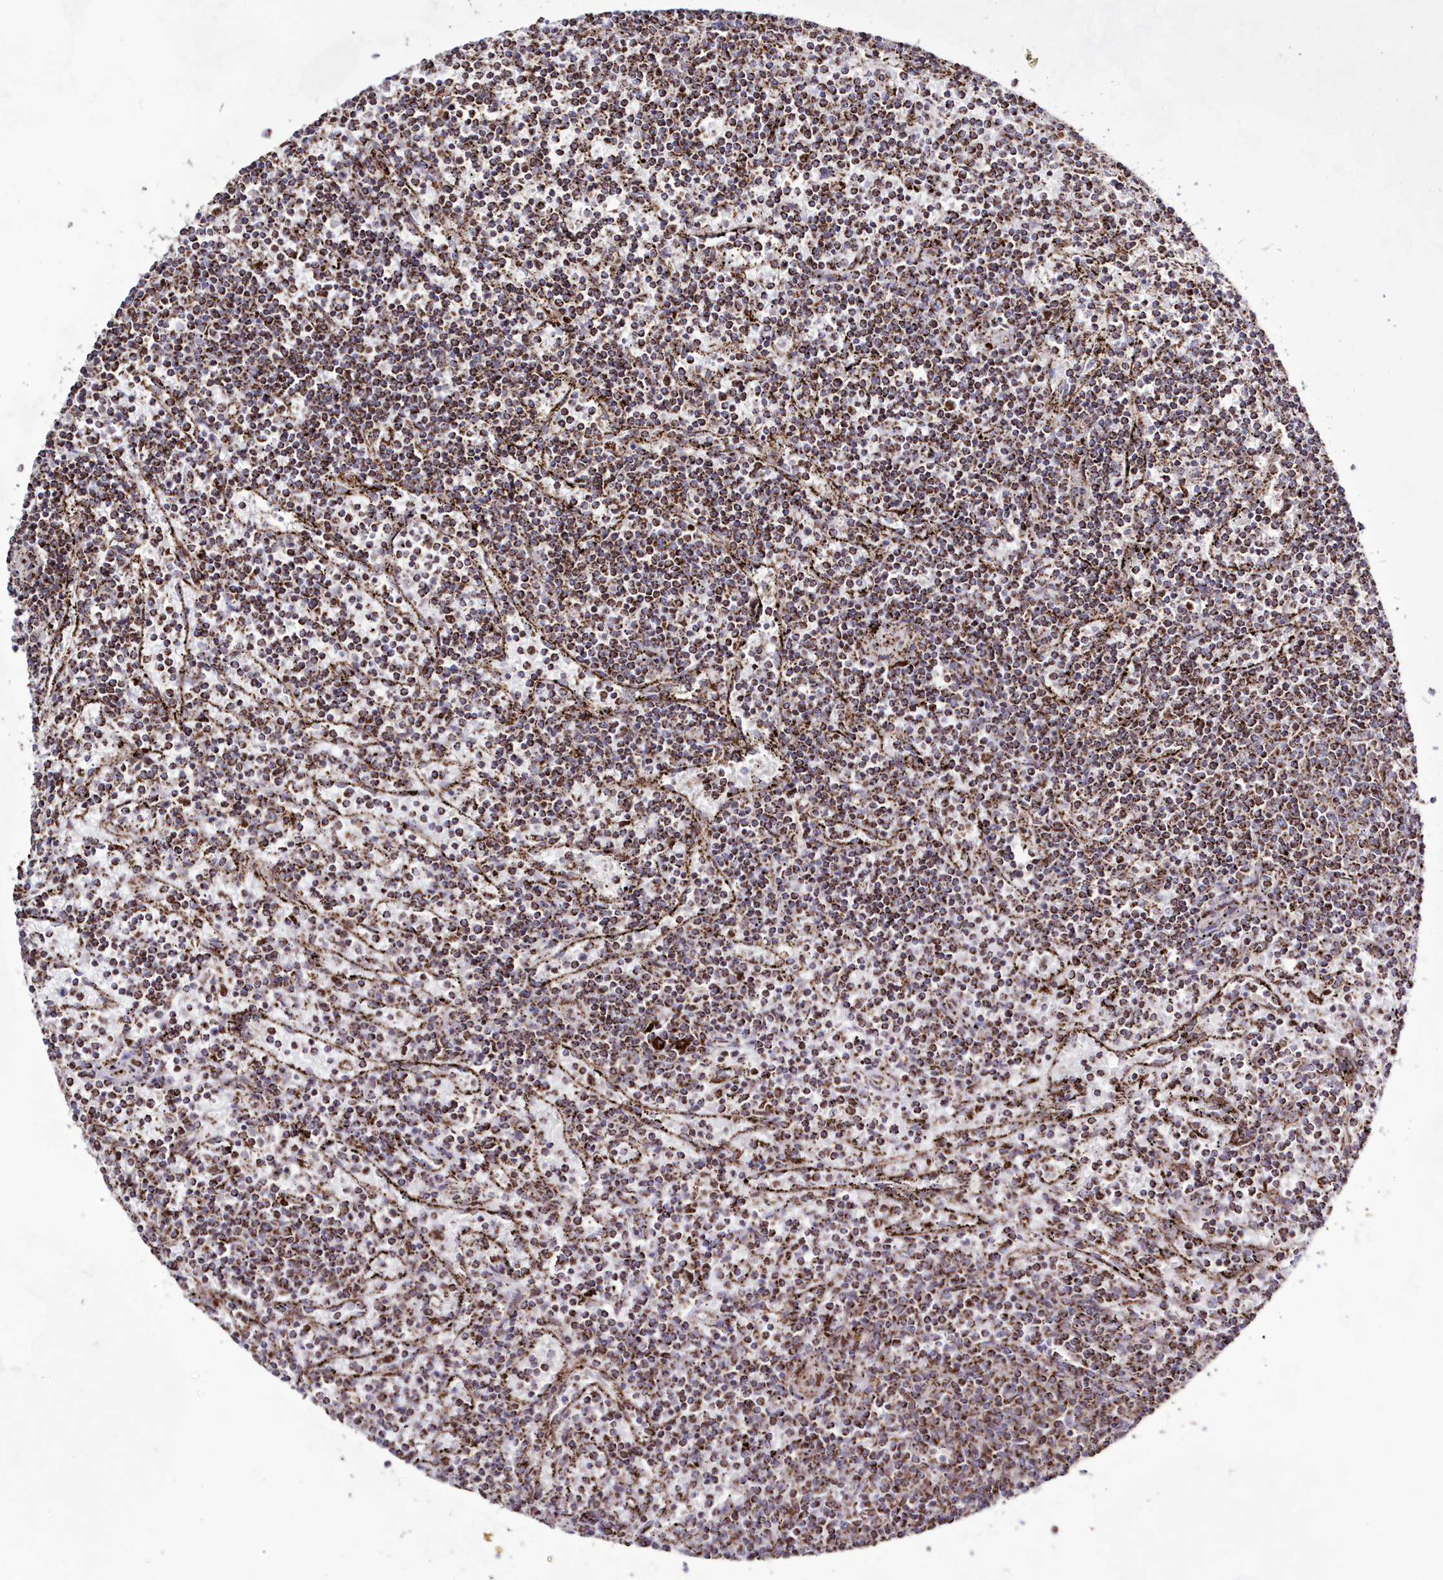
{"staining": {"intensity": "strong", "quantity": ">75%", "location": "cytoplasmic/membranous"}, "tissue": "lymphoma", "cell_type": "Tumor cells", "image_type": "cancer", "snomed": [{"axis": "morphology", "description": "Malignant lymphoma, non-Hodgkin's type, Low grade"}, {"axis": "topography", "description": "Spleen"}], "caption": "There is high levels of strong cytoplasmic/membranous positivity in tumor cells of lymphoma, as demonstrated by immunohistochemical staining (brown color).", "gene": "HADHB", "patient": {"sex": "female", "age": 50}}